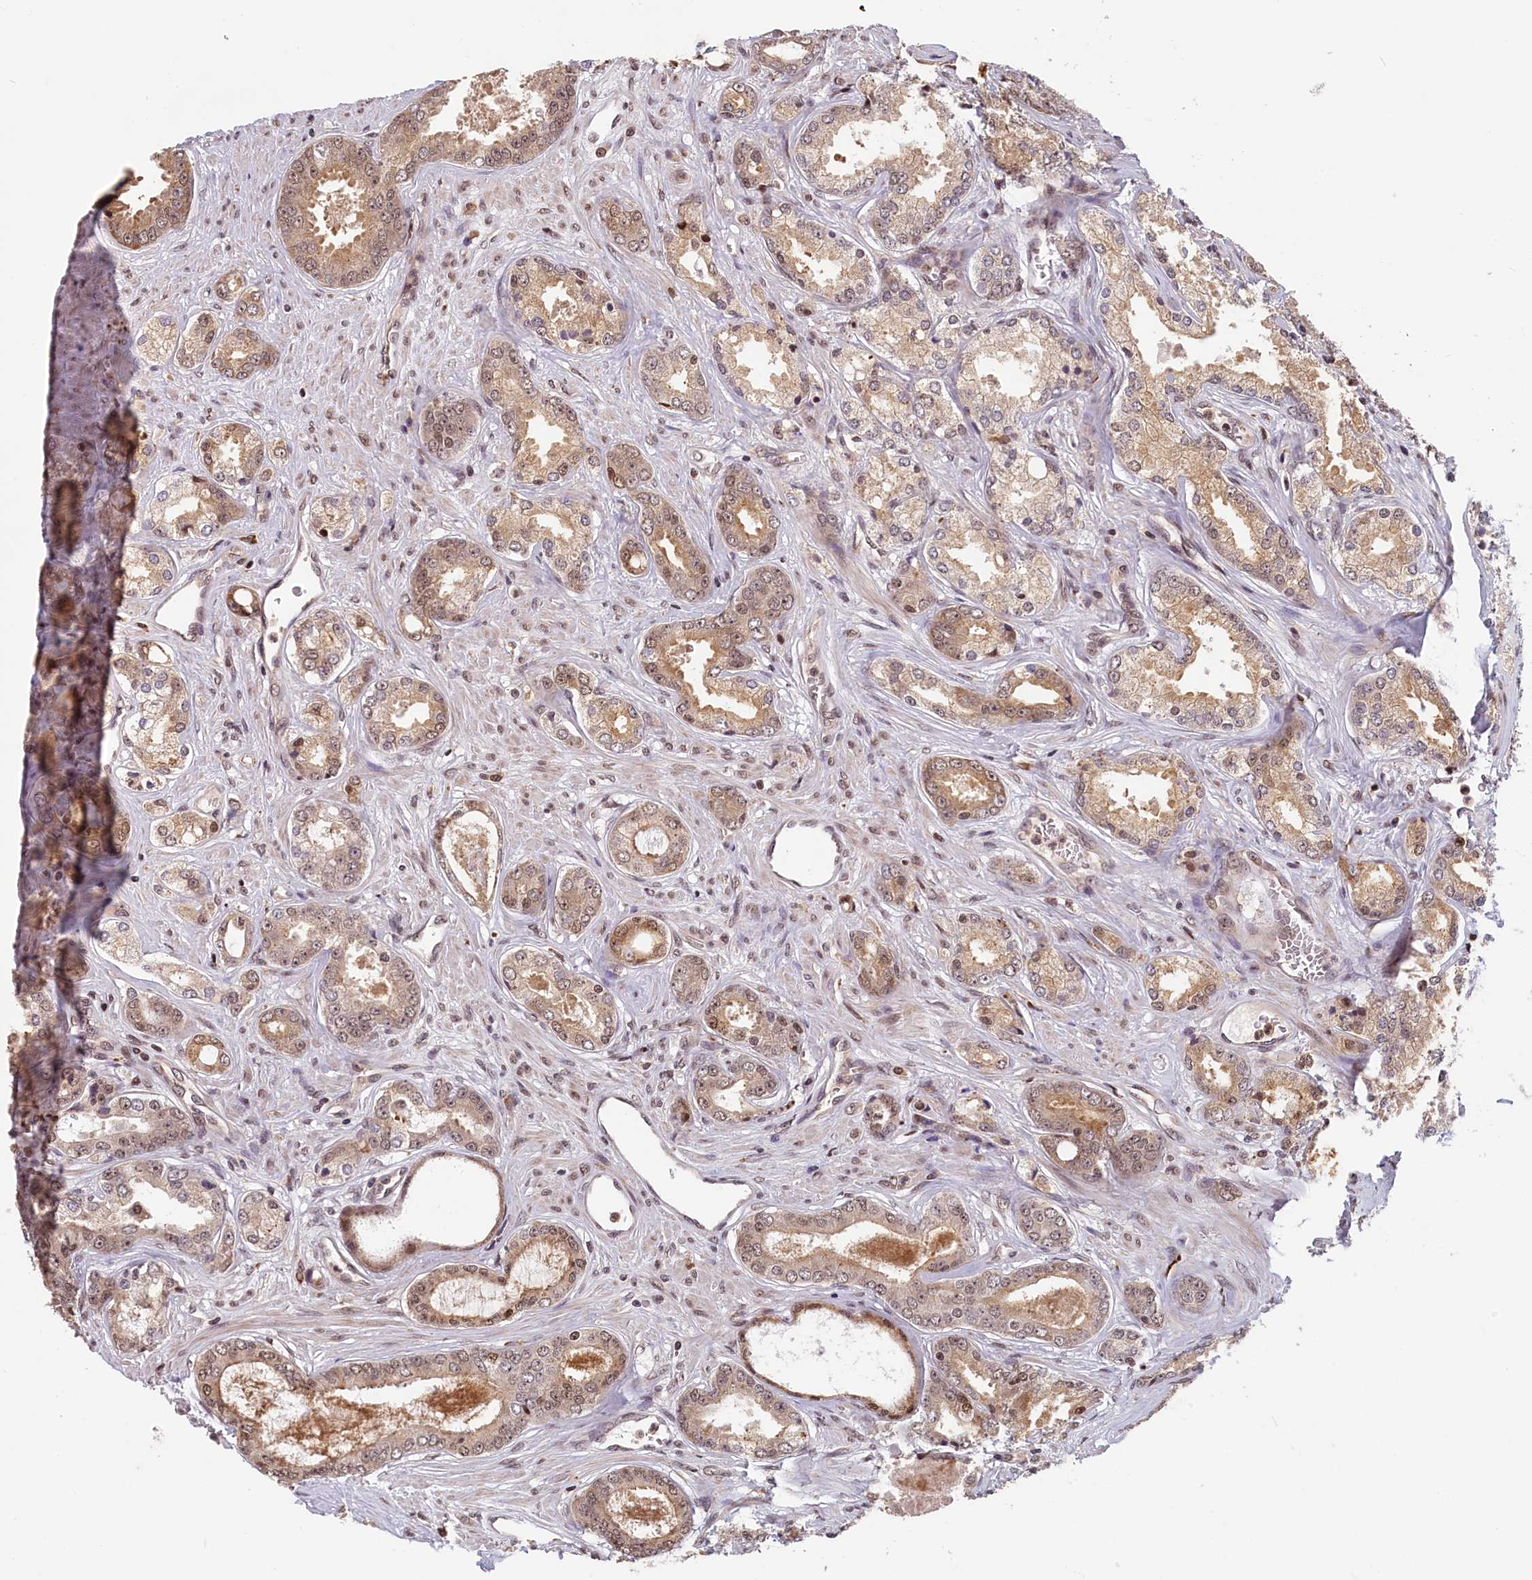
{"staining": {"intensity": "moderate", "quantity": ">75%", "location": "cytoplasmic/membranous,nuclear"}, "tissue": "prostate cancer", "cell_type": "Tumor cells", "image_type": "cancer", "snomed": [{"axis": "morphology", "description": "Adenocarcinoma, Low grade"}, {"axis": "topography", "description": "Prostate"}], "caption": "Human low-grade adenocarcinoma (prostate) stained with a brown dye displays moderate cytoplasmic/membranous and nuclear positive staining in approximately >75% of tumor cells.", "gene": "KCNK6", "patient": {"sex": "male", "age": 68}}